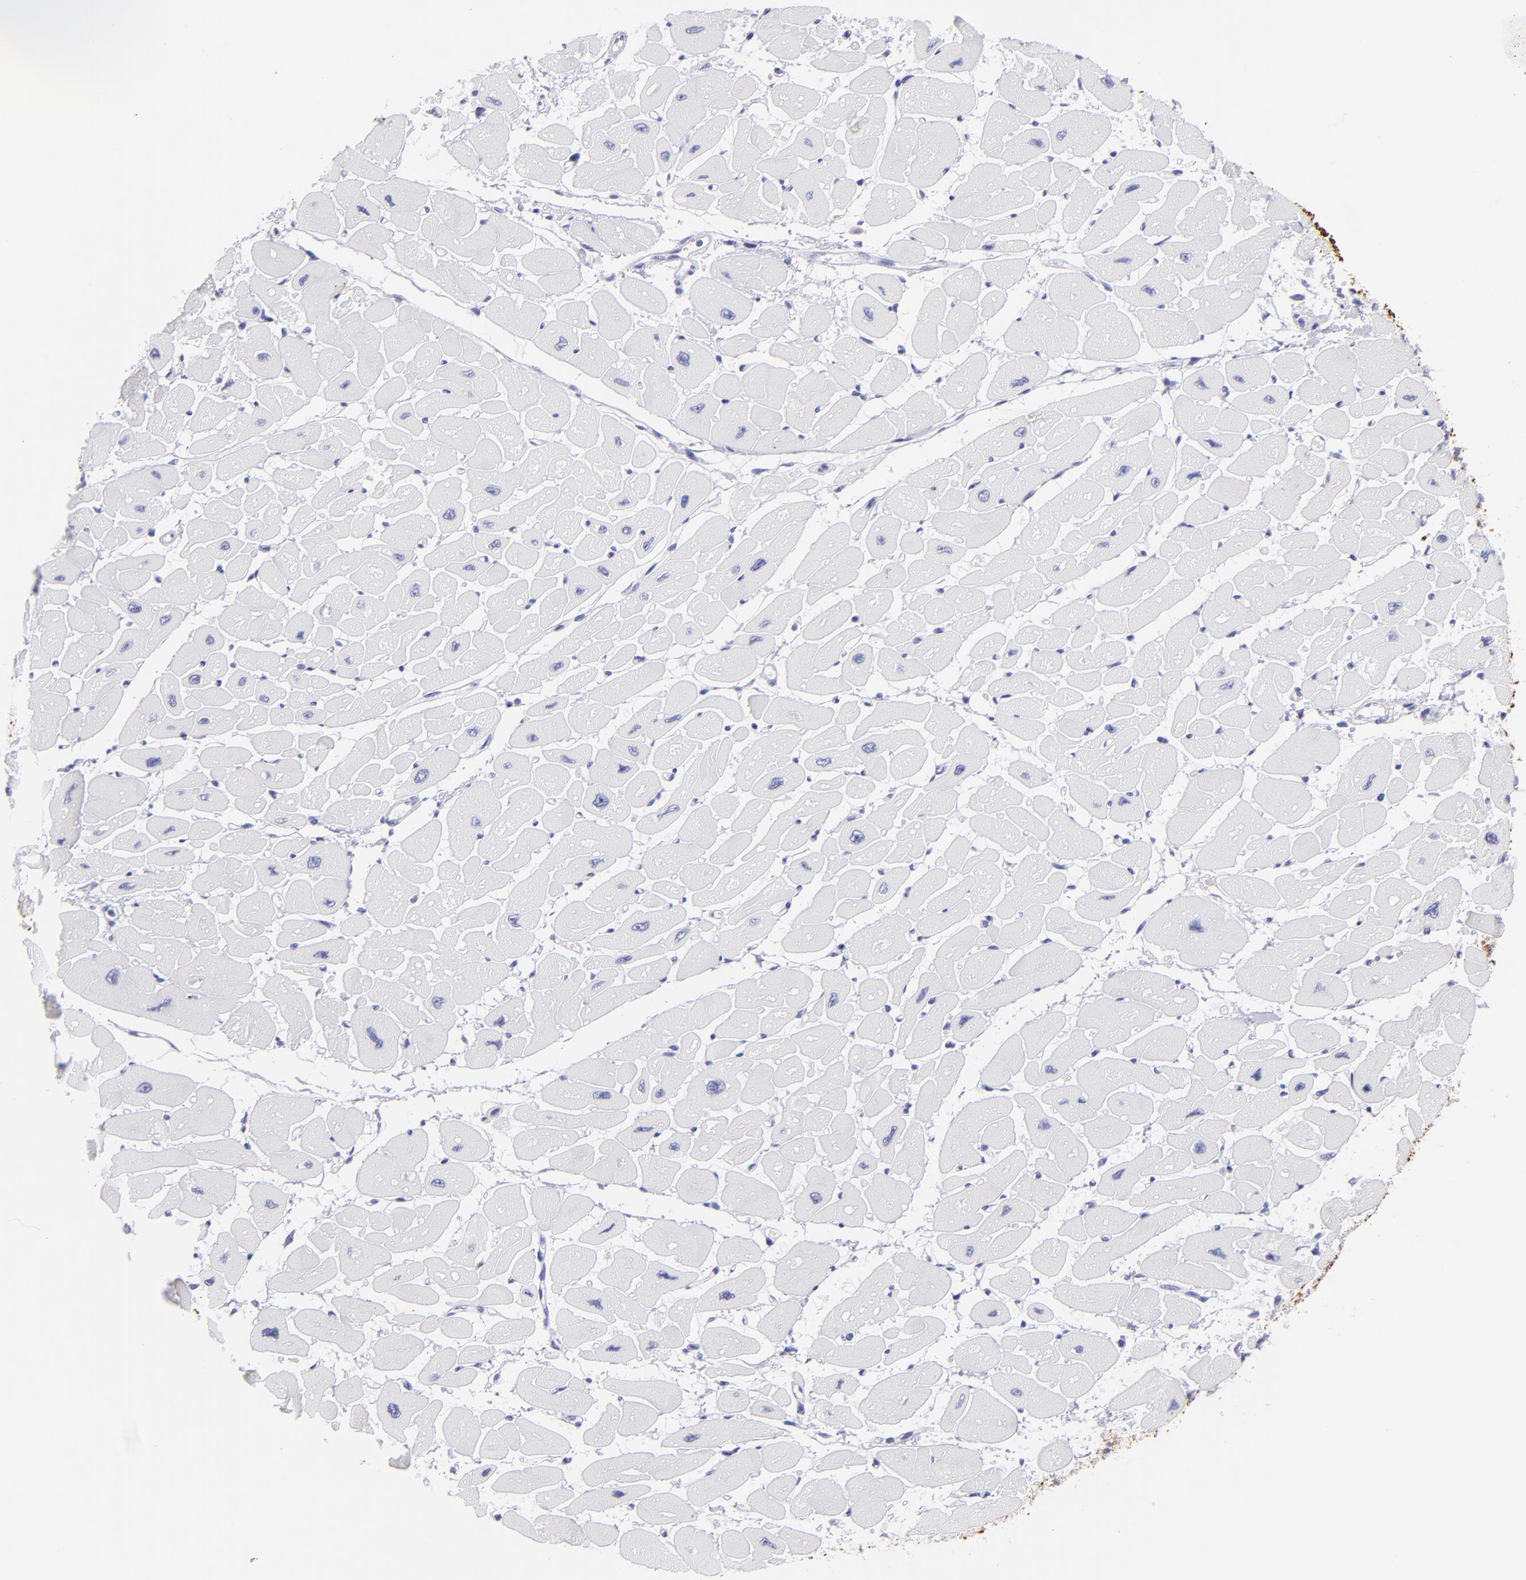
{"staining": {"intensity": "negative", "quantity": "none", "location": "none"}, "tissue": "heart muscle", "cell_type": "Cardiomyocytes", "image_type": "normal", "snomed": [{"axis": "morphology", "description": "Normal tissue, NOS"}, {"axis": "topography", "description": "Heart"}], "caption": "IHC image of normal heart muscle: human heart muscle stained with DAB shows no significant protein staining in cardiomyocytes. (DAB (3,3'-diaminobenzidine) immunohistochemistry with hematoxylin counter stain).", "gene": "CNP", "patient": {"sex": "female", "age": 54}}